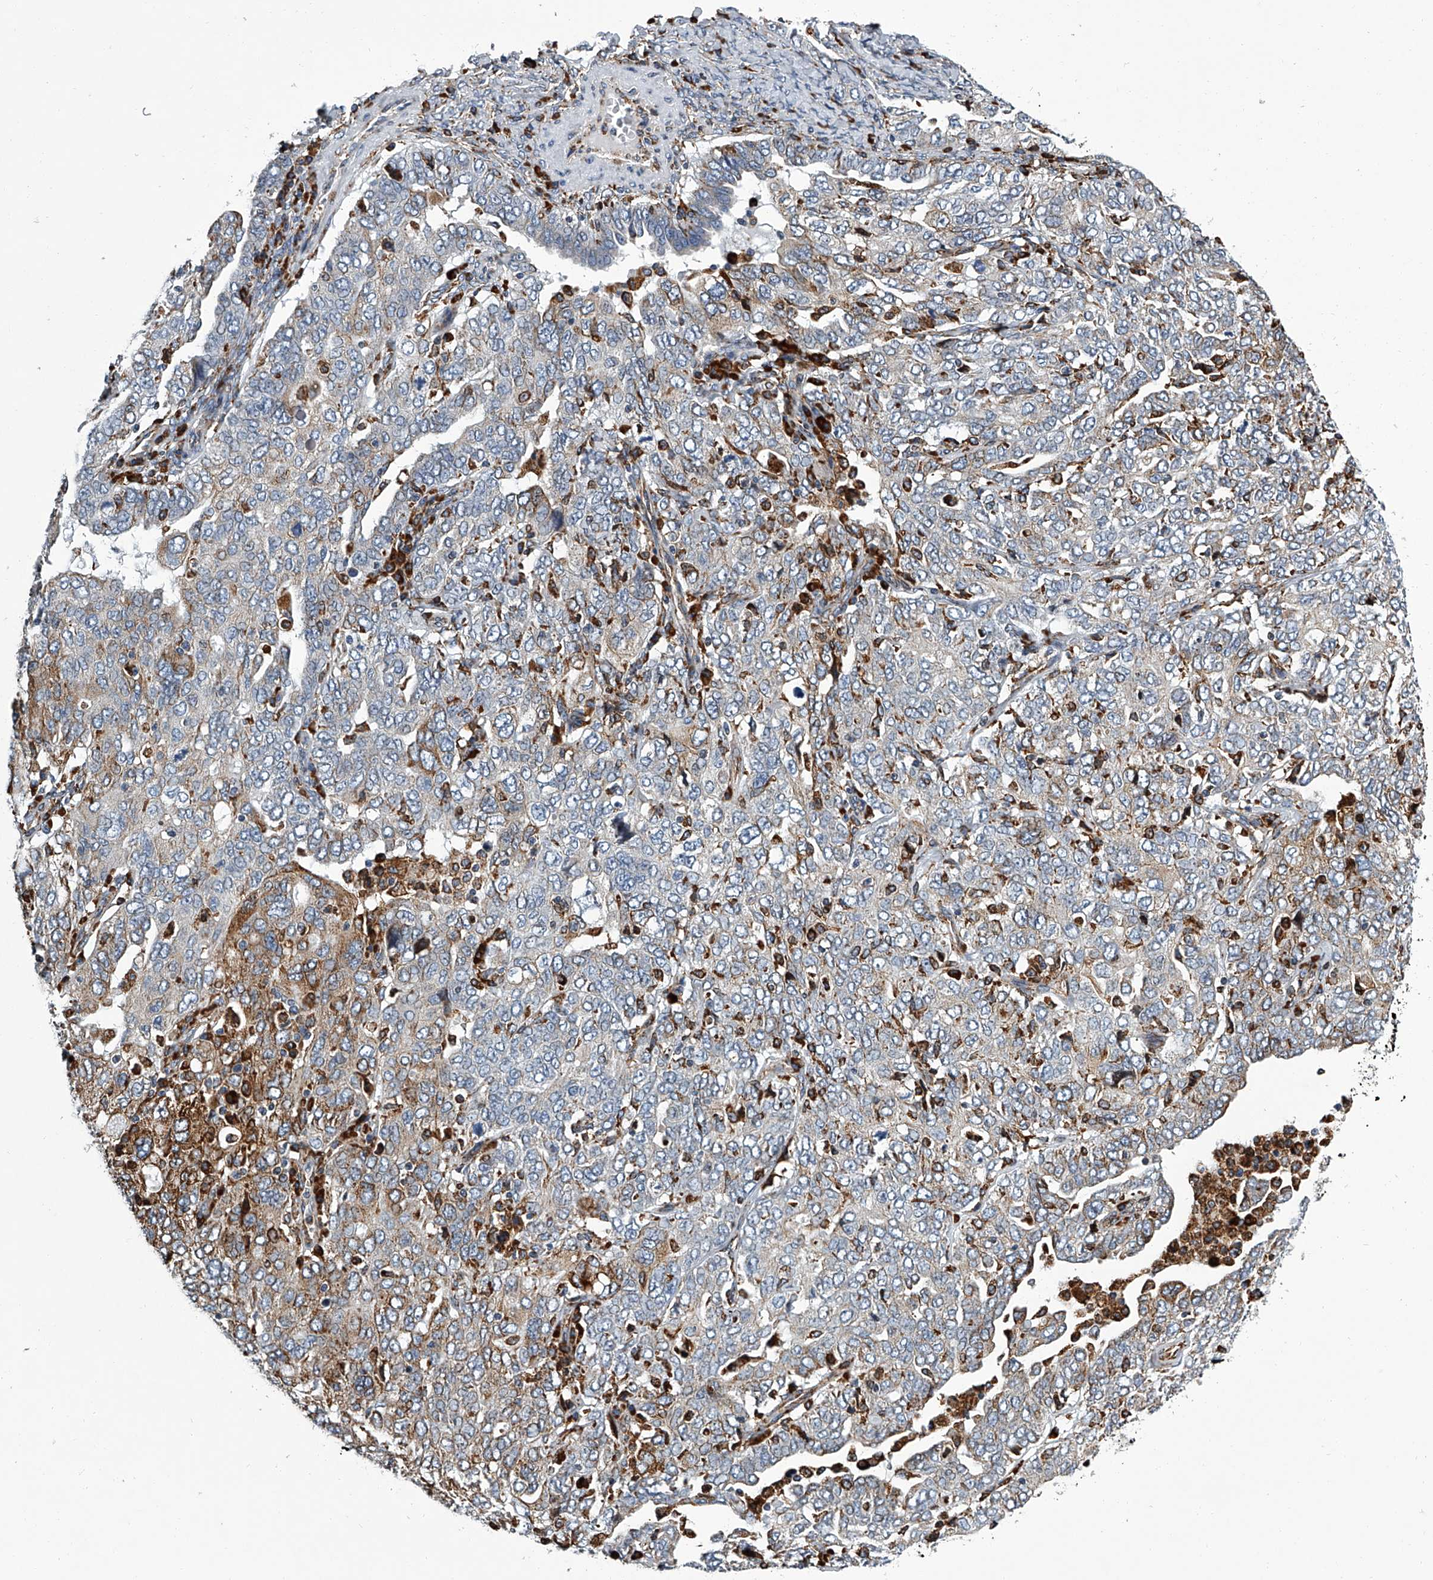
{"staining": {"intensity": "moderate", "quantity": "25%-75%", "location": "cytoplasmic/membranous"}, "tissue": "ovarian cancer", "cell_type": "Tumor cells", "image_type": "cancer", "snomed": [{"axis": "morphology", "description": "Carcinoma, endometroid"}, {"axis": "topography", "description": "Ovary"}], "caption": "Tumor cells exhibit medium levels of moderate cytoplasmic/membranous positivity in approximately 25%-75% of cells in endometroid carcinoma (ovarian).", "gene": "TMEM63C", "patient": {"sex": "female", "age": 62}}